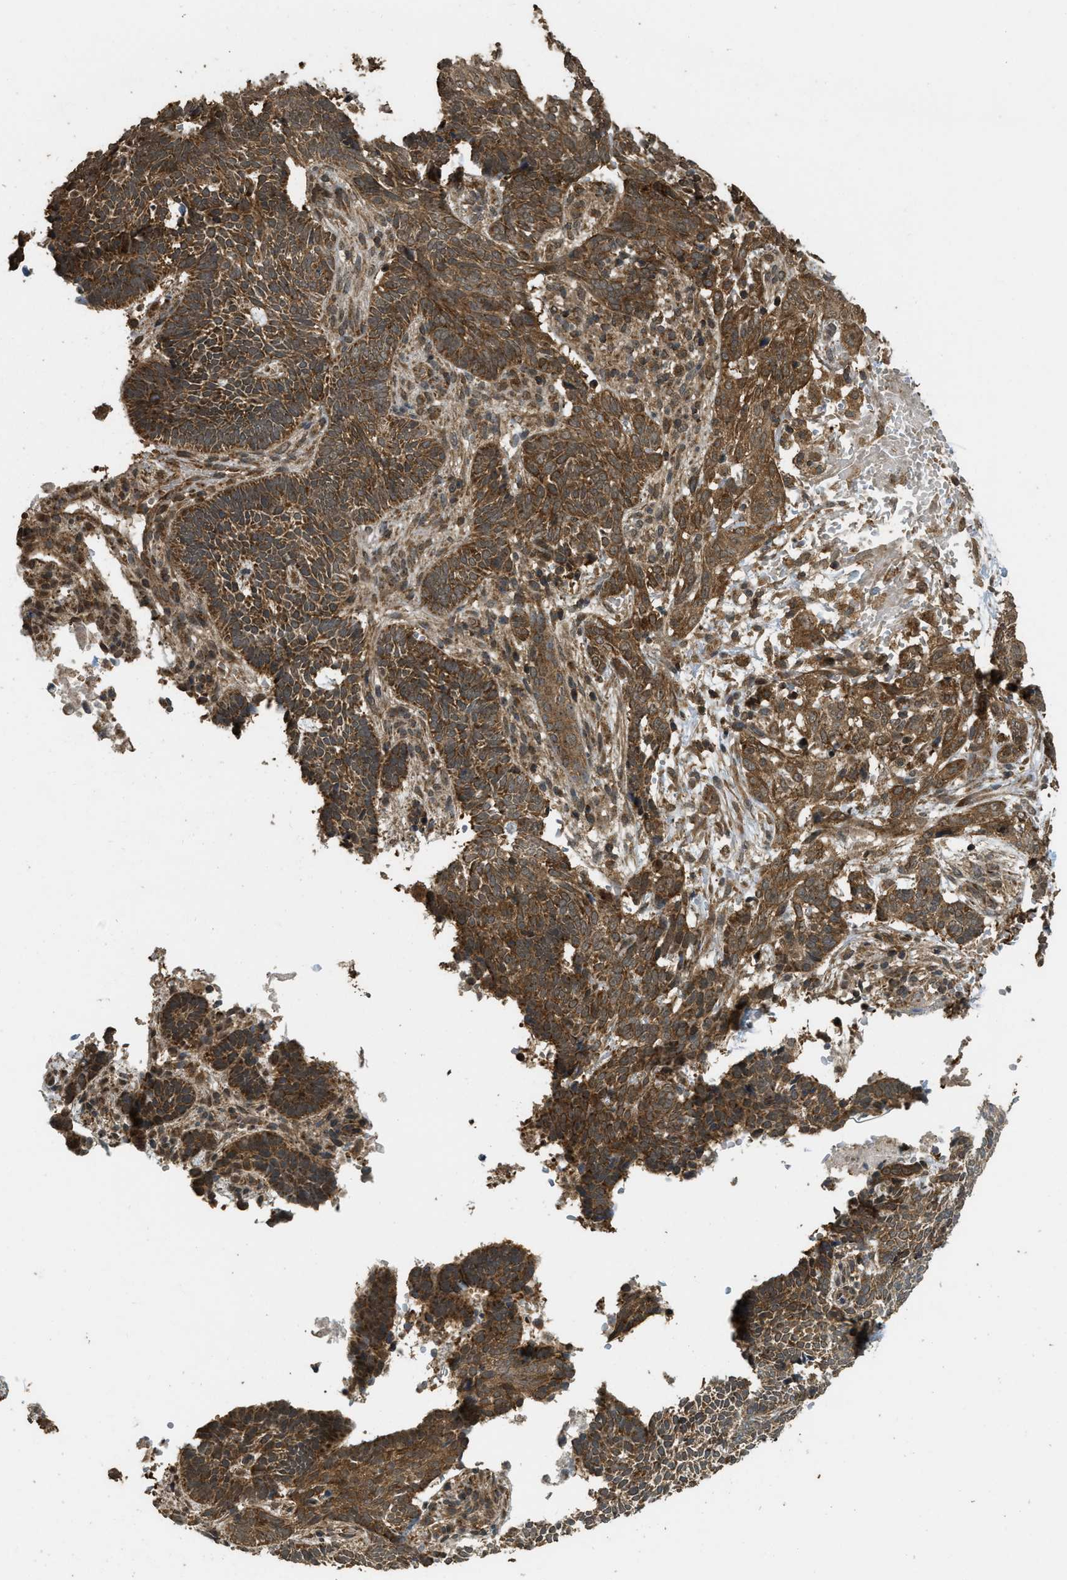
{"staining": {"intensity": "moderate", "quantity": ">75%", "location": "cytoplasmic/membranous,nuclear"}, "tissue": "skin cancer", "cell_type": "Tumor cells", "image_type": "cancer", "snomed": [{"axis": "morphology", "description": "Normal tissue, NOS"}, {"axis": "morphology", "description": "Basal cell carcinoma"}, {"axis": "topography", "description": "Skin"}], "caption": "Protein expression analysis of human skin cancer reveals moderate cytoplasmic/membranous and nuclear positivity in about >75% of tumor cells.", "gene": "CTPS1", "patient": {"sex": "male", "age": 87}}